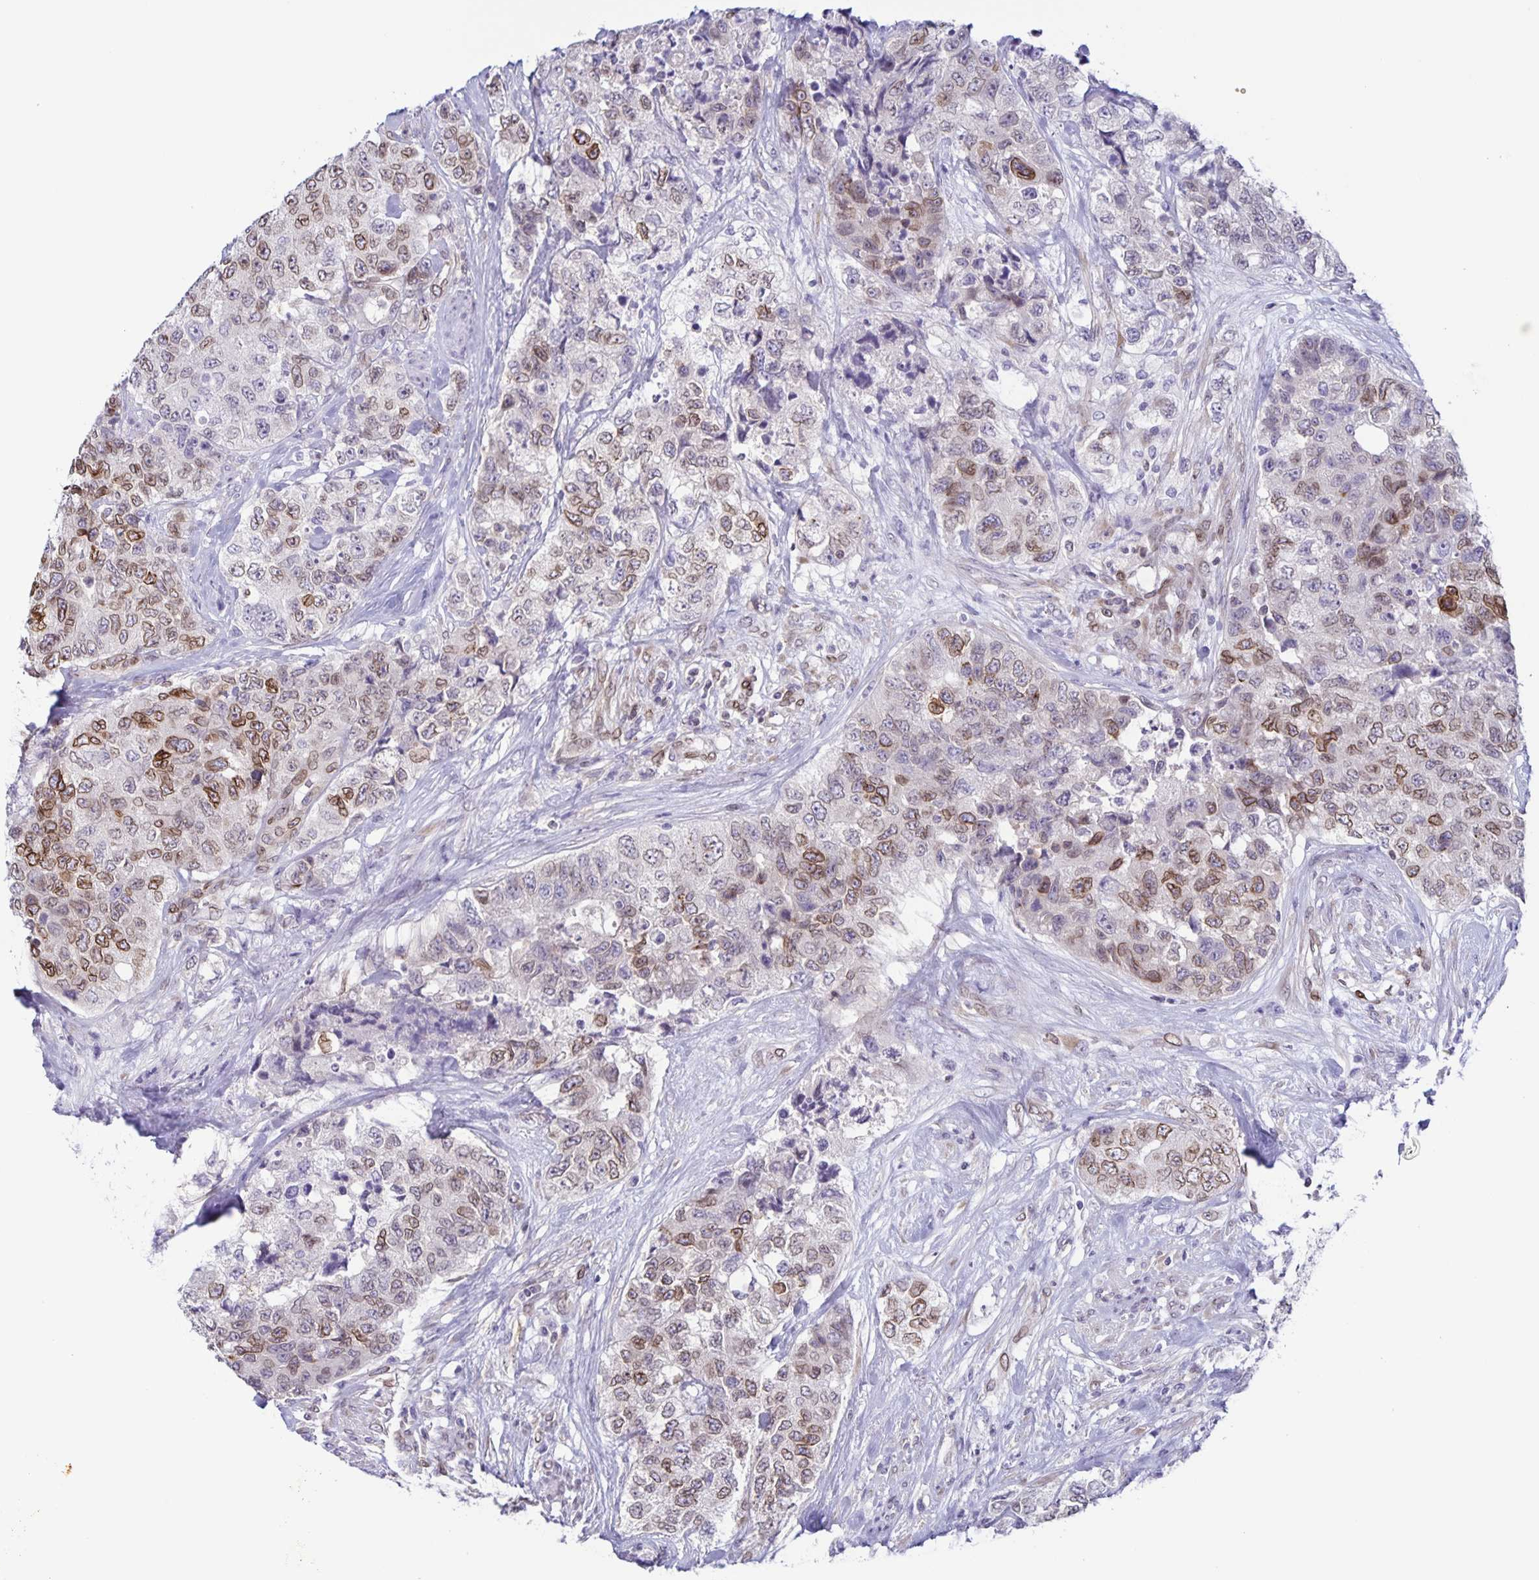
{"staining": {"intensity": "moderate", "quantity": "25%-75%", "location": "cytoplasmic/membranous,nuclear"}, "tissue": "urothelial cancer", "cell_type": "Tumor cells", "image_type": "cancer", "snomed": [{"axis": "morphology", "description": "Urothelial carcinoma, High grade"}, {"axis": "topography", "description": "Urinary bladder"}], "caption": "The micrograph exhibits staining of urothelial cancer, revealing moderate cytoplasmic/membranous and nuclear protein expression (brown color) within tumor cells.", "gene": "SYNE2", "patient": {"sex": "female", "age": 78}}